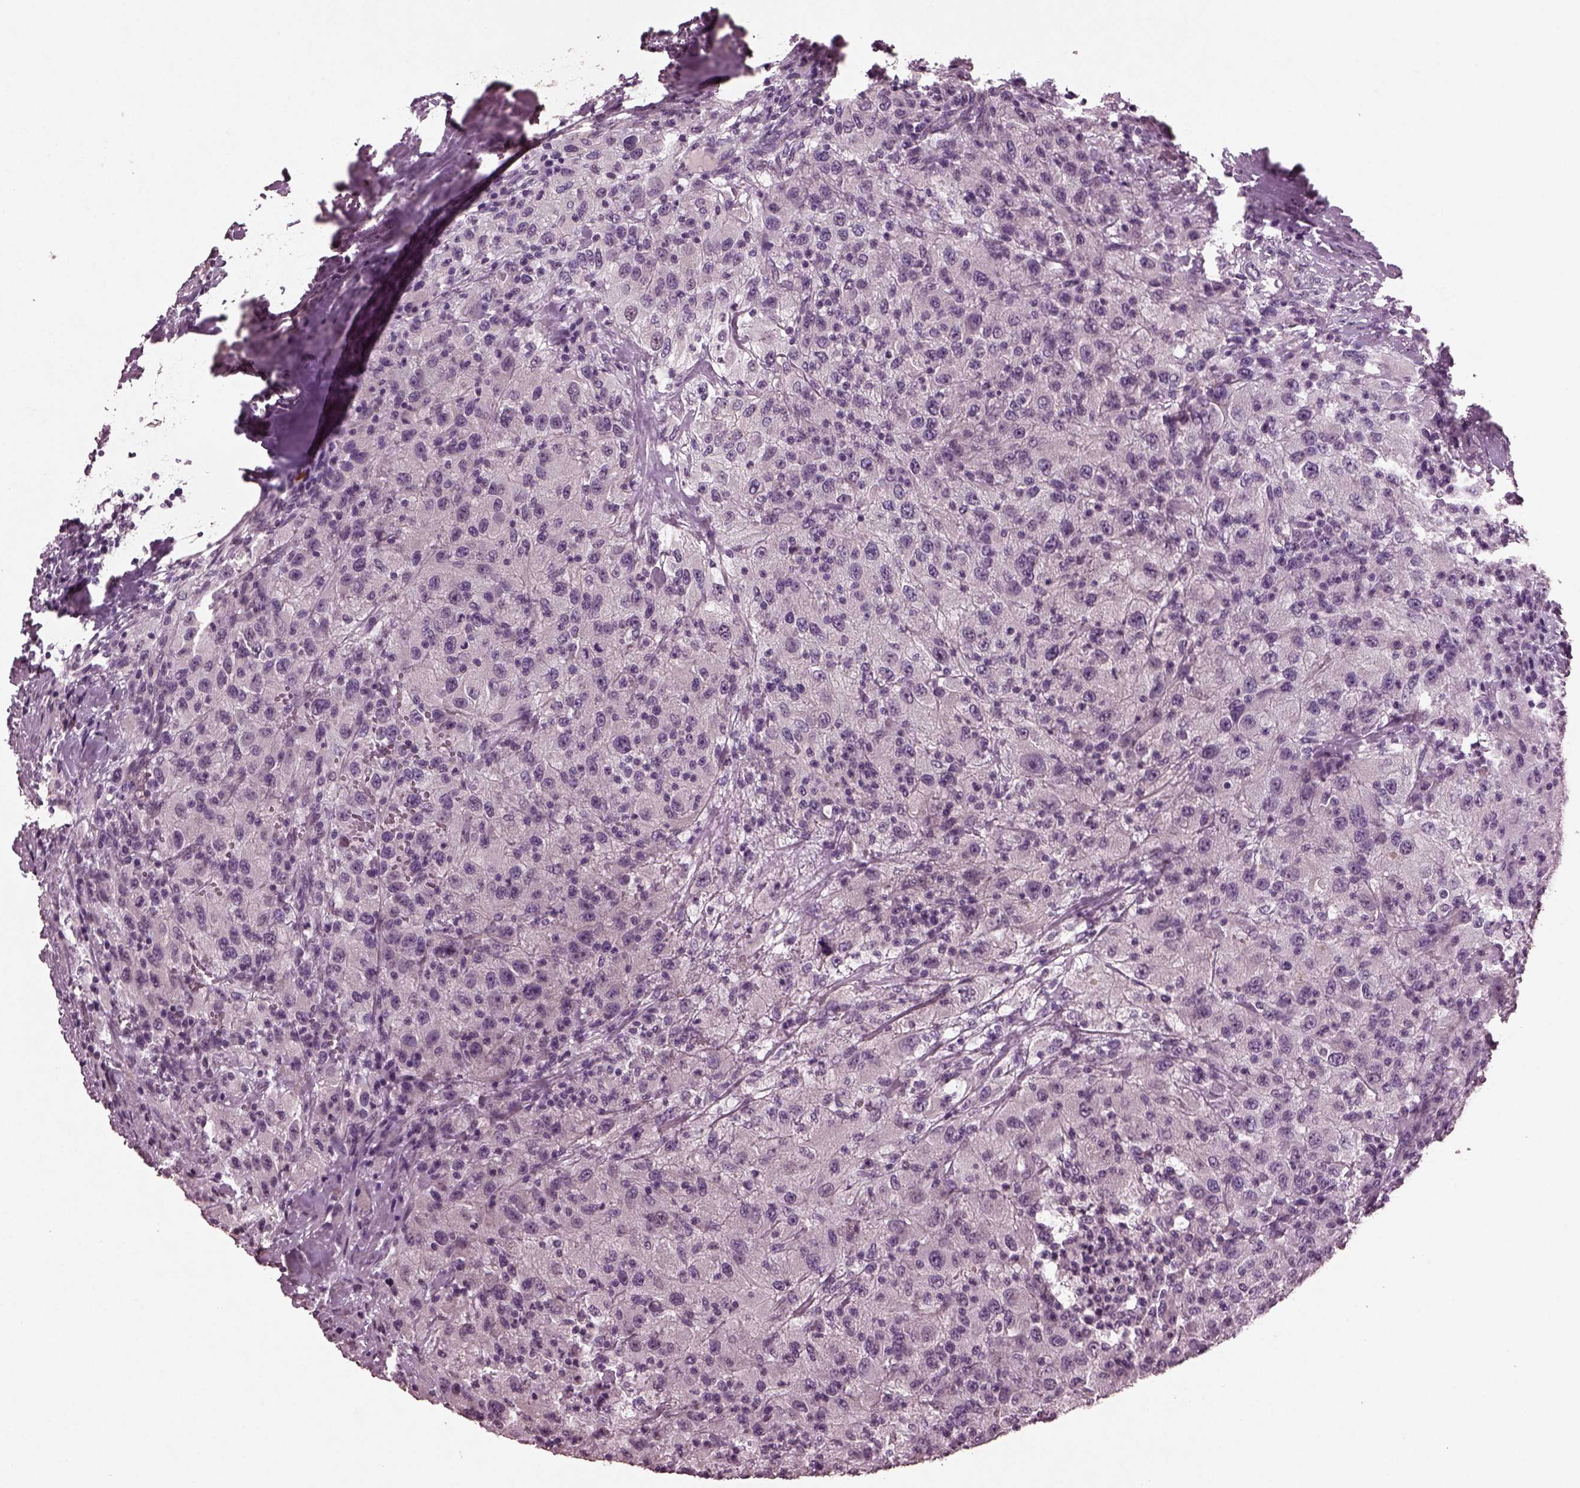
{"staining": {"intensity": "negative", "quantity": "none", "location": "none"}, "tissue": "renal cancer", "cell_type": "Tumor cells", "image_type": "cancer", "snomed": [{"axis": "morphology", "description": "Adenocarcinoma, NOS"}, {"axis": "topography", "description": "Kidney"}], "caption": "Renal cancer stained for a protein using IHC shows no expression tumor cells.", "gene": "IL18RAP", "patient": {"sex": "female", "age": 67}}